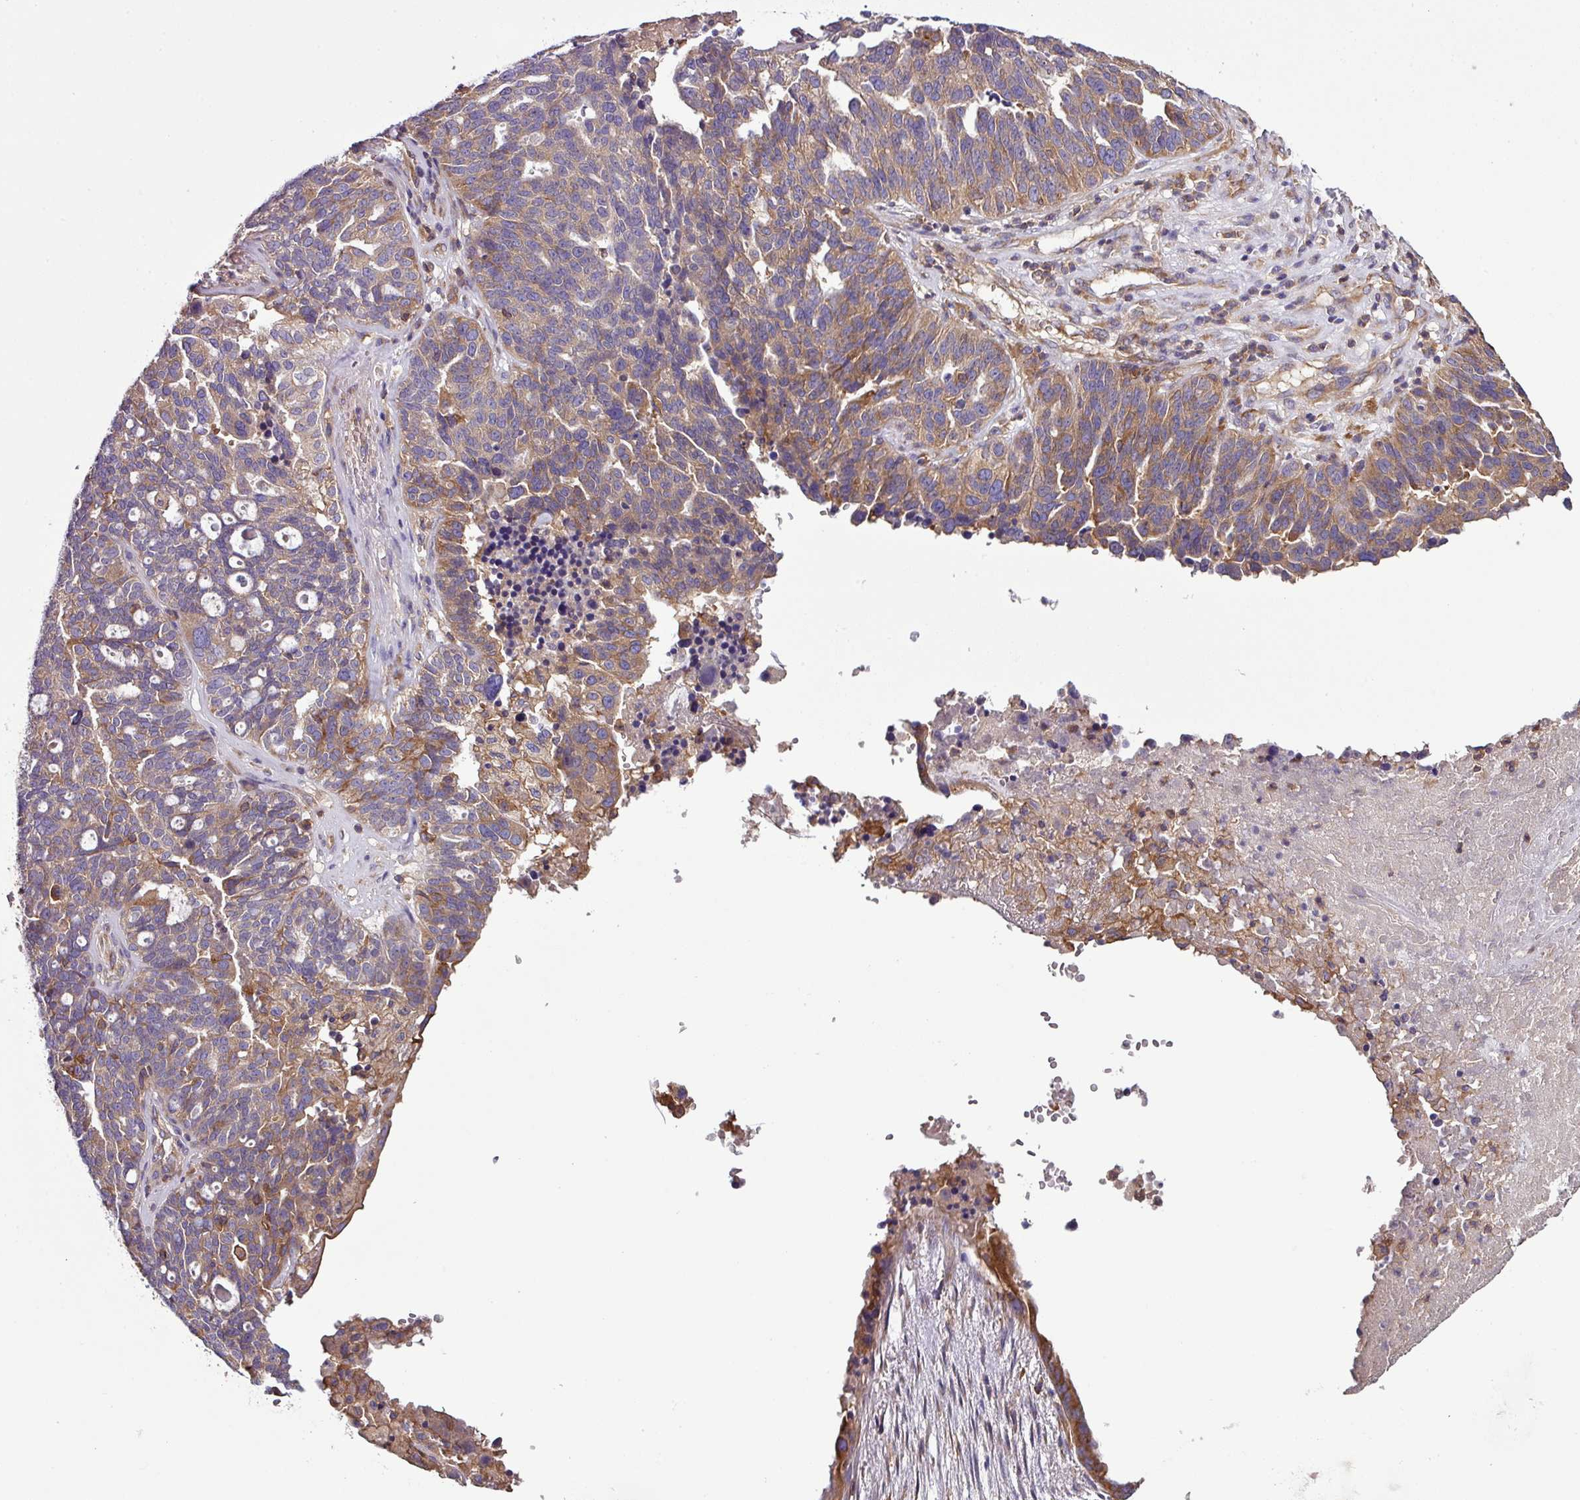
{"staining": {"intensity": "moderate", "quantity": ">75%", "location": "cytoplasmic/membranous"}, "tissue": "ovarian cancer", "cell_type": "Tumor cells", "image_type": "cancer", "snomed": [{"axis": "morphology", "description": "Cystadenocarcinoma, serous, NOS"}, {"axis": "topography", "description": "Ovary"}], "caption": "Serous cystadenocarcinoma (ovarian) was stained to show a protein in brown. There is medium levels of moderate cytoplasmic/membranous positivity in about >75% of tumor cells. The staining was performed using DAB (3,3'-diaminobenzidine) to visualize the protein expression in brown, while the nuclei were stained in blue with hematoxylin (Magnification: 20x).", "gene": "LRRC74B", "patient": {"sex": "female", "age": 59}}